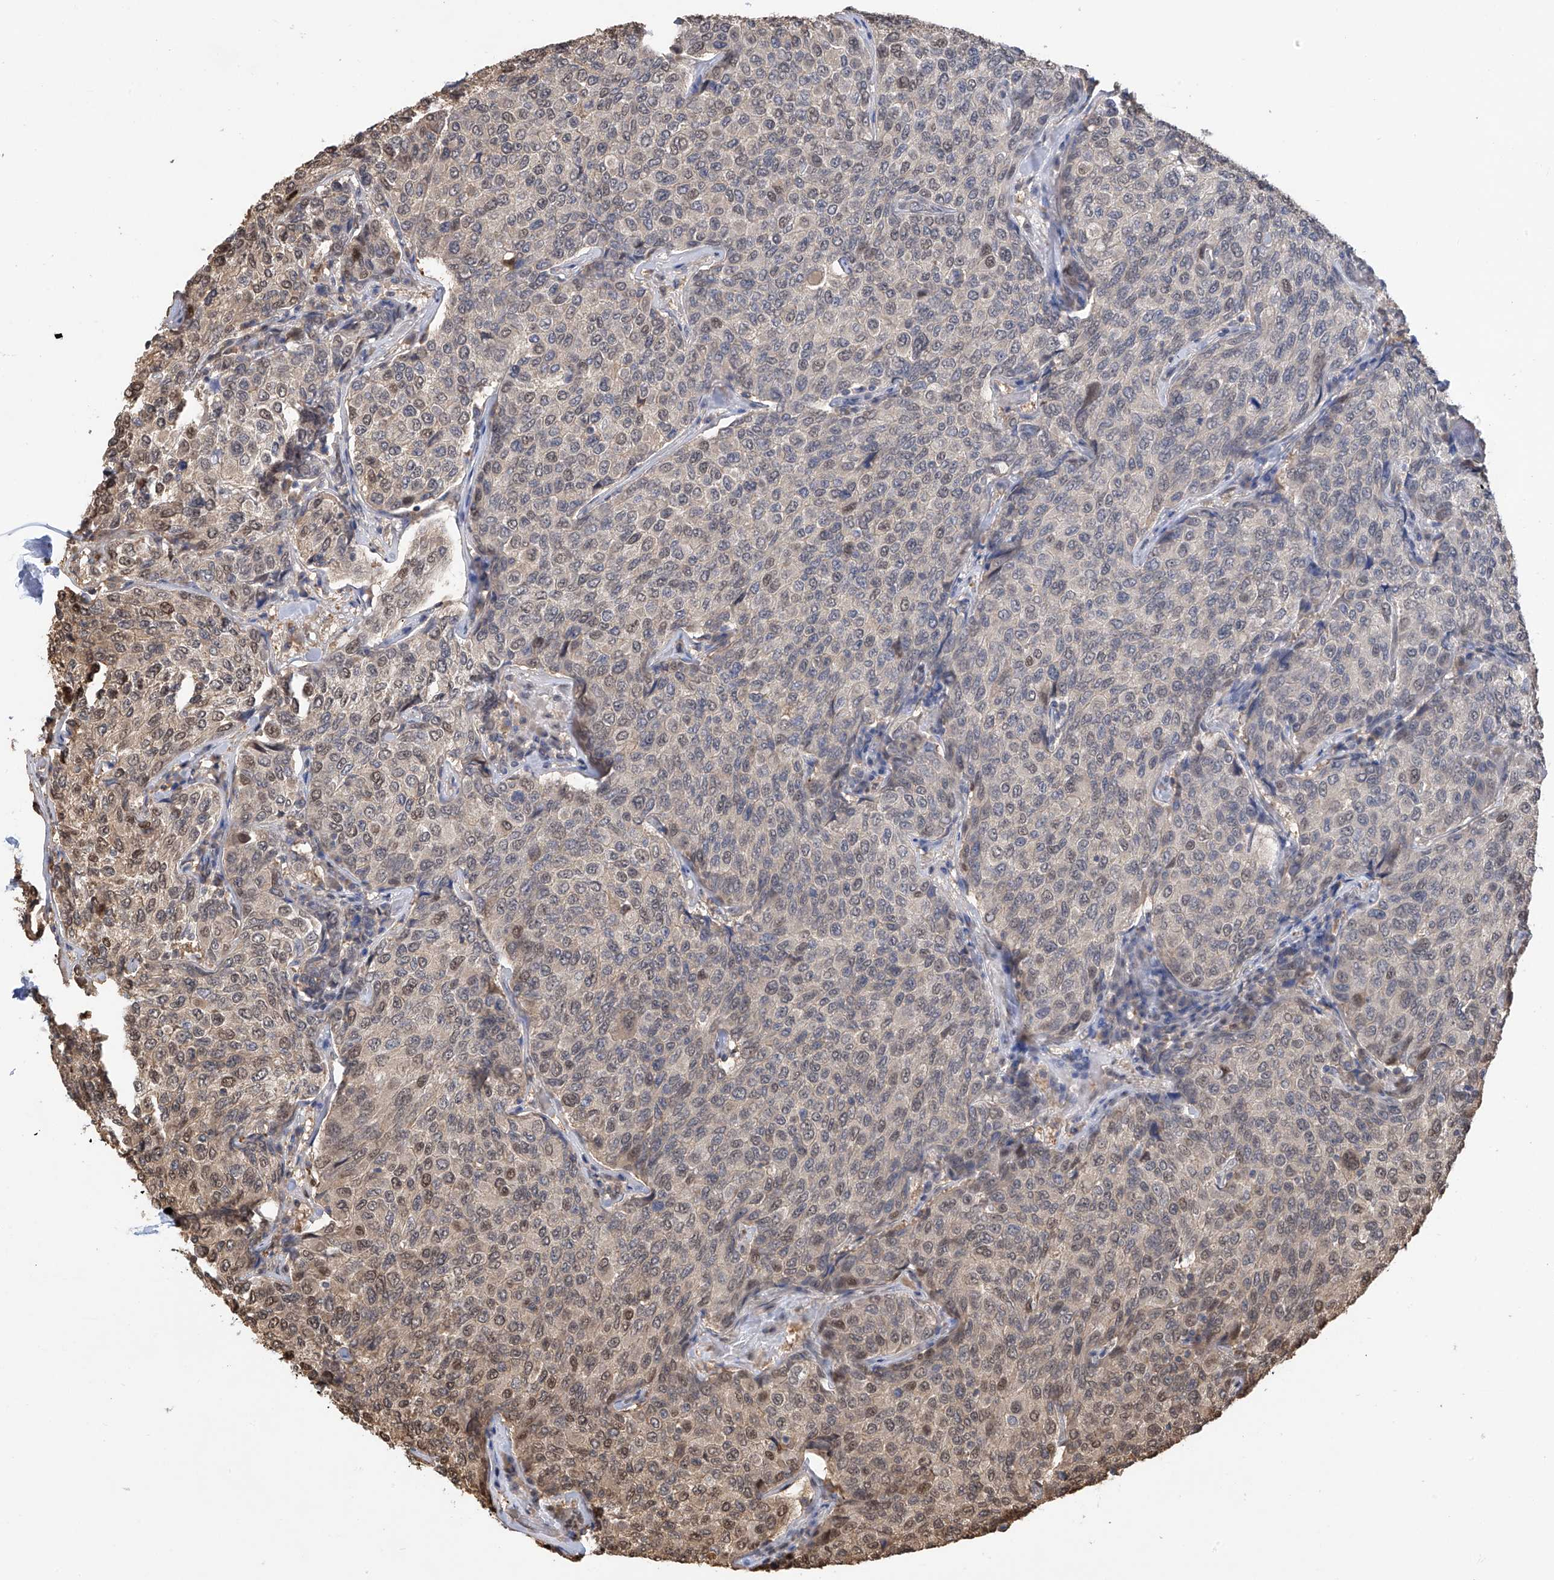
{"staining": {"intensity": "weak", "quantity": "<25%", "location": "nuclear"}, "tissue": "breast cancer", "cell_type": "Tumor cells", "image_type": "cancer", "snomed": [{"axis": "morphology", "description": "Duct carcinoma"}, {"axis": "topography", "description": "Breast"}], "caption": "Tumor cells are negative for brown protein staining in breast invasive ductal carcinoma.", "gene": "PMM1", "patient": {"sex": "female", "age": 55}}